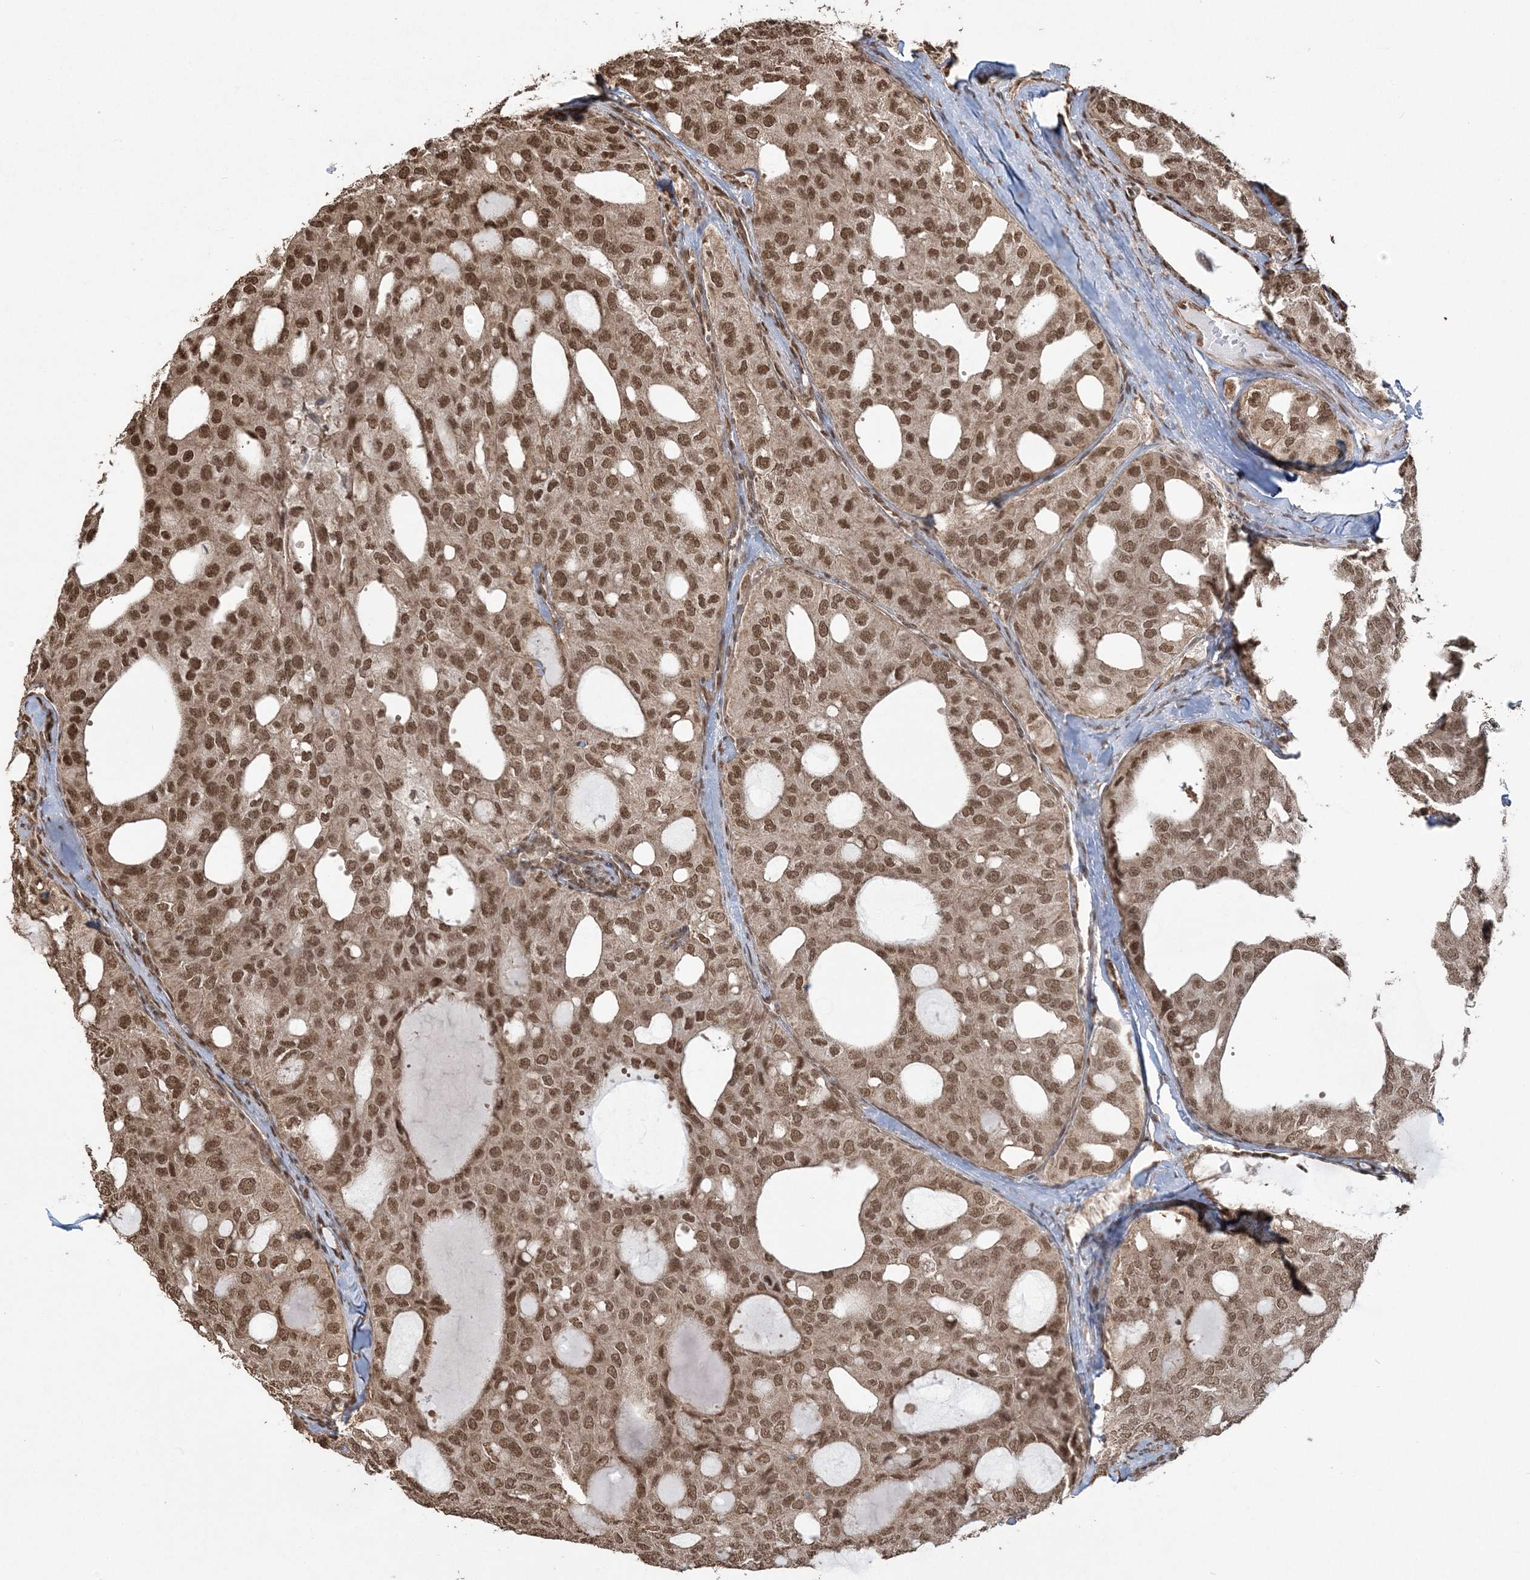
{"staining": {"intensity": "moderate", "quantity": ">75%", "location": "nuclear"}, "tissue": "thyroid cancer", "cell_type": "Tumor cells", "image_type": "cancer", "snomed": [{"axis": "morphology", "description": "Follicular adenoma carcinoma, NOS"}, {"axis": "topography", "description": "Thyroid gland"}], "caption": "Thyroid cancer (follicular adenoma carcinoma) stained with a protein marker exhibits moderate staining in tumor cells.", "gene": "ZNF839", "patient": {"sex": "male", "age": 75}}